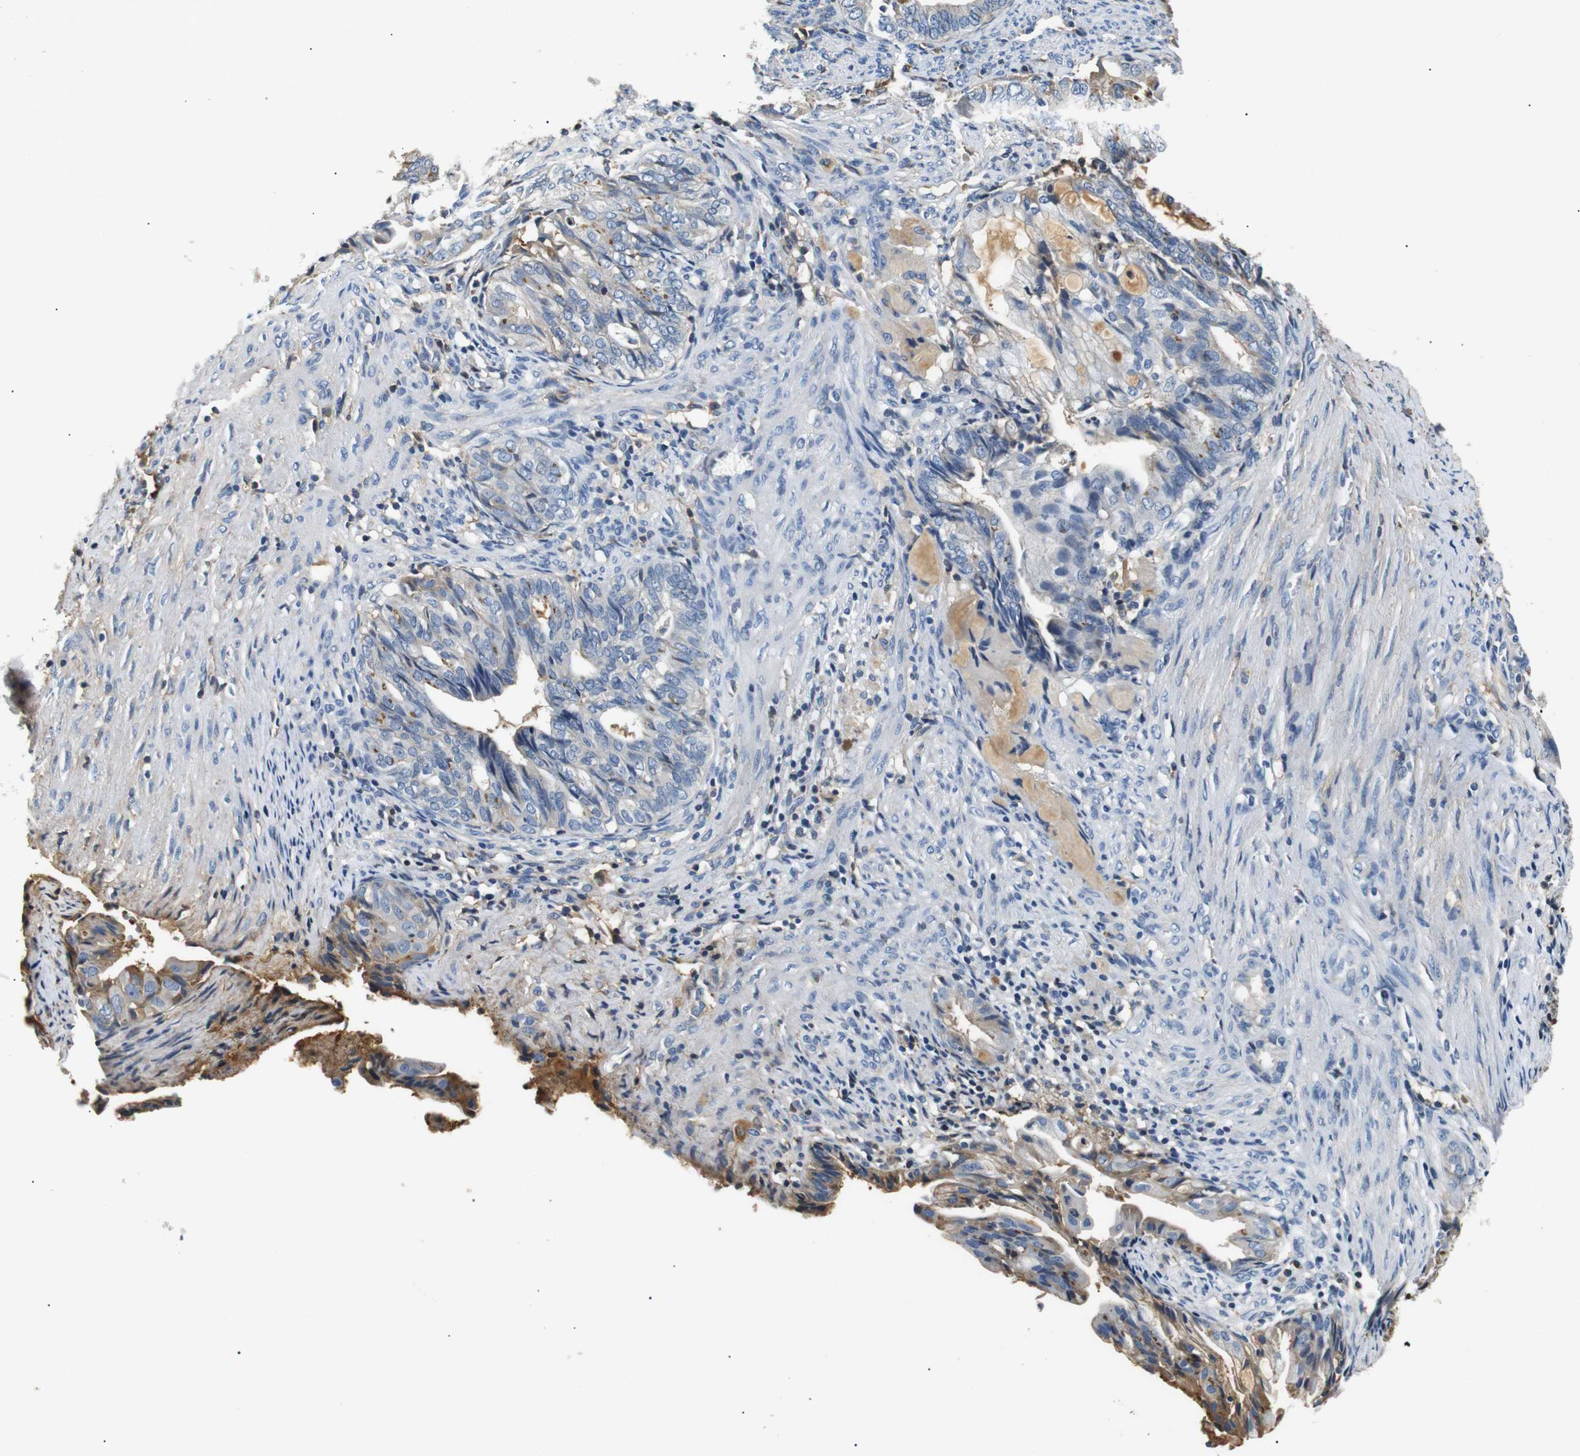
{"staining": {"intensity": "negative", "quantity": "none", "location": "none"}, "tissue": "endometrial cancer", "cell_type": "Tumor cells", "image_type": "cancer", "snomed": [{"axis": "morphology", "description": "Adenocarcinoma, NOS"}, {"axis": "topography", "description": "Endometrium"}], "caption": "Immunohistochemical staining of human adenocarcinoma (endometrial) exhibits no significant positivity in tumor cells.", "gene": "LHCGR", "patient": {"sex": "female", "age": 86}}